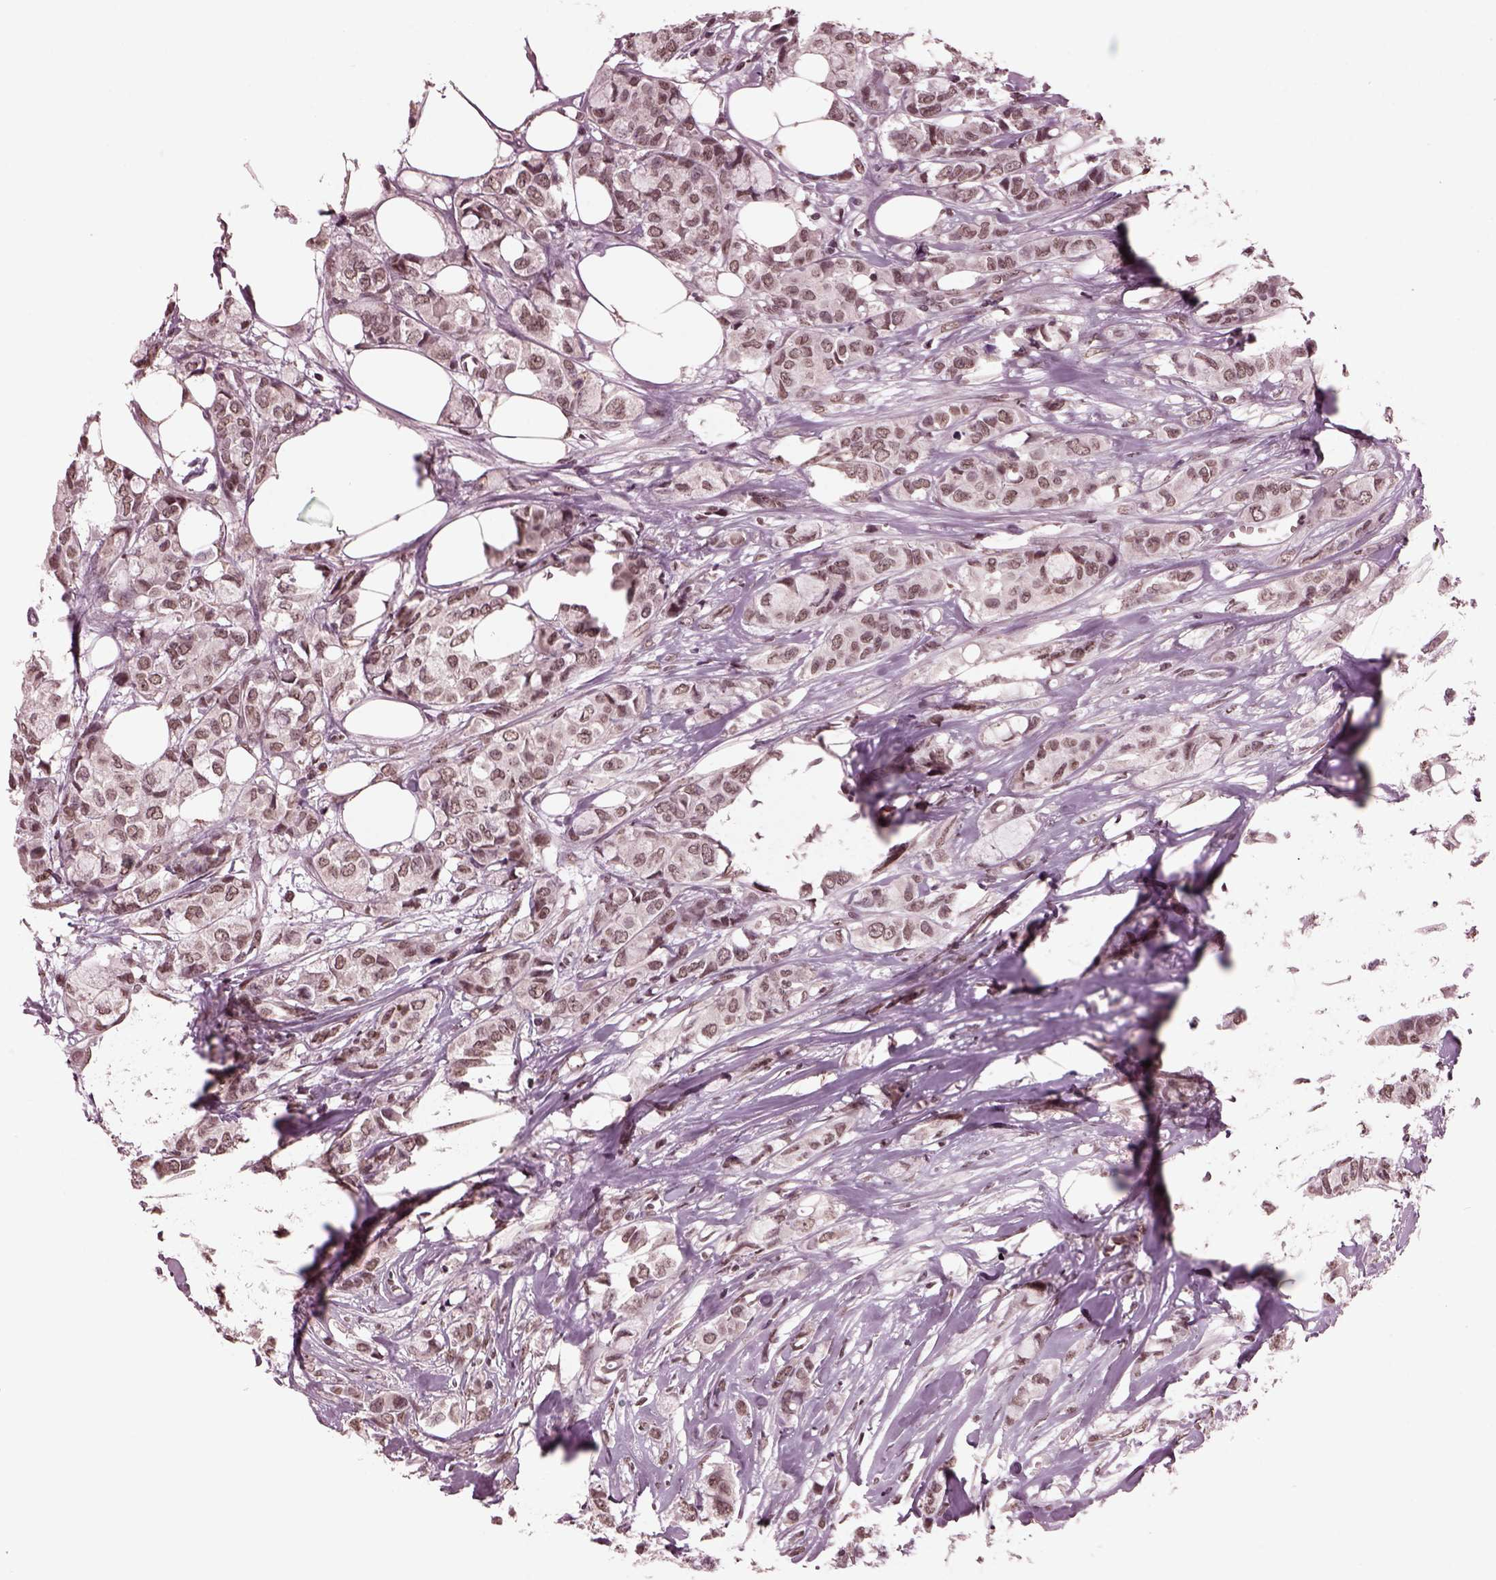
{"staining": {"intensity": "weak", "quantity": ">75%", "location": "nuclear"}, "tissue": "breast cancer", "cell_type": "Tumor cells", "image_type": "cancer", "snomed": [{"axis": "morphology", "description": "Duct carcinoma"}, {"axis": "topography", "description": "Breast"}], "caption": "Human breast cancer stained for a protein (brown) demonstrates weak nuclear positive expression in about >75% of tumor cells.", "gene": "NAP1L5", "patient": {"sex": "female", "age": 85}}